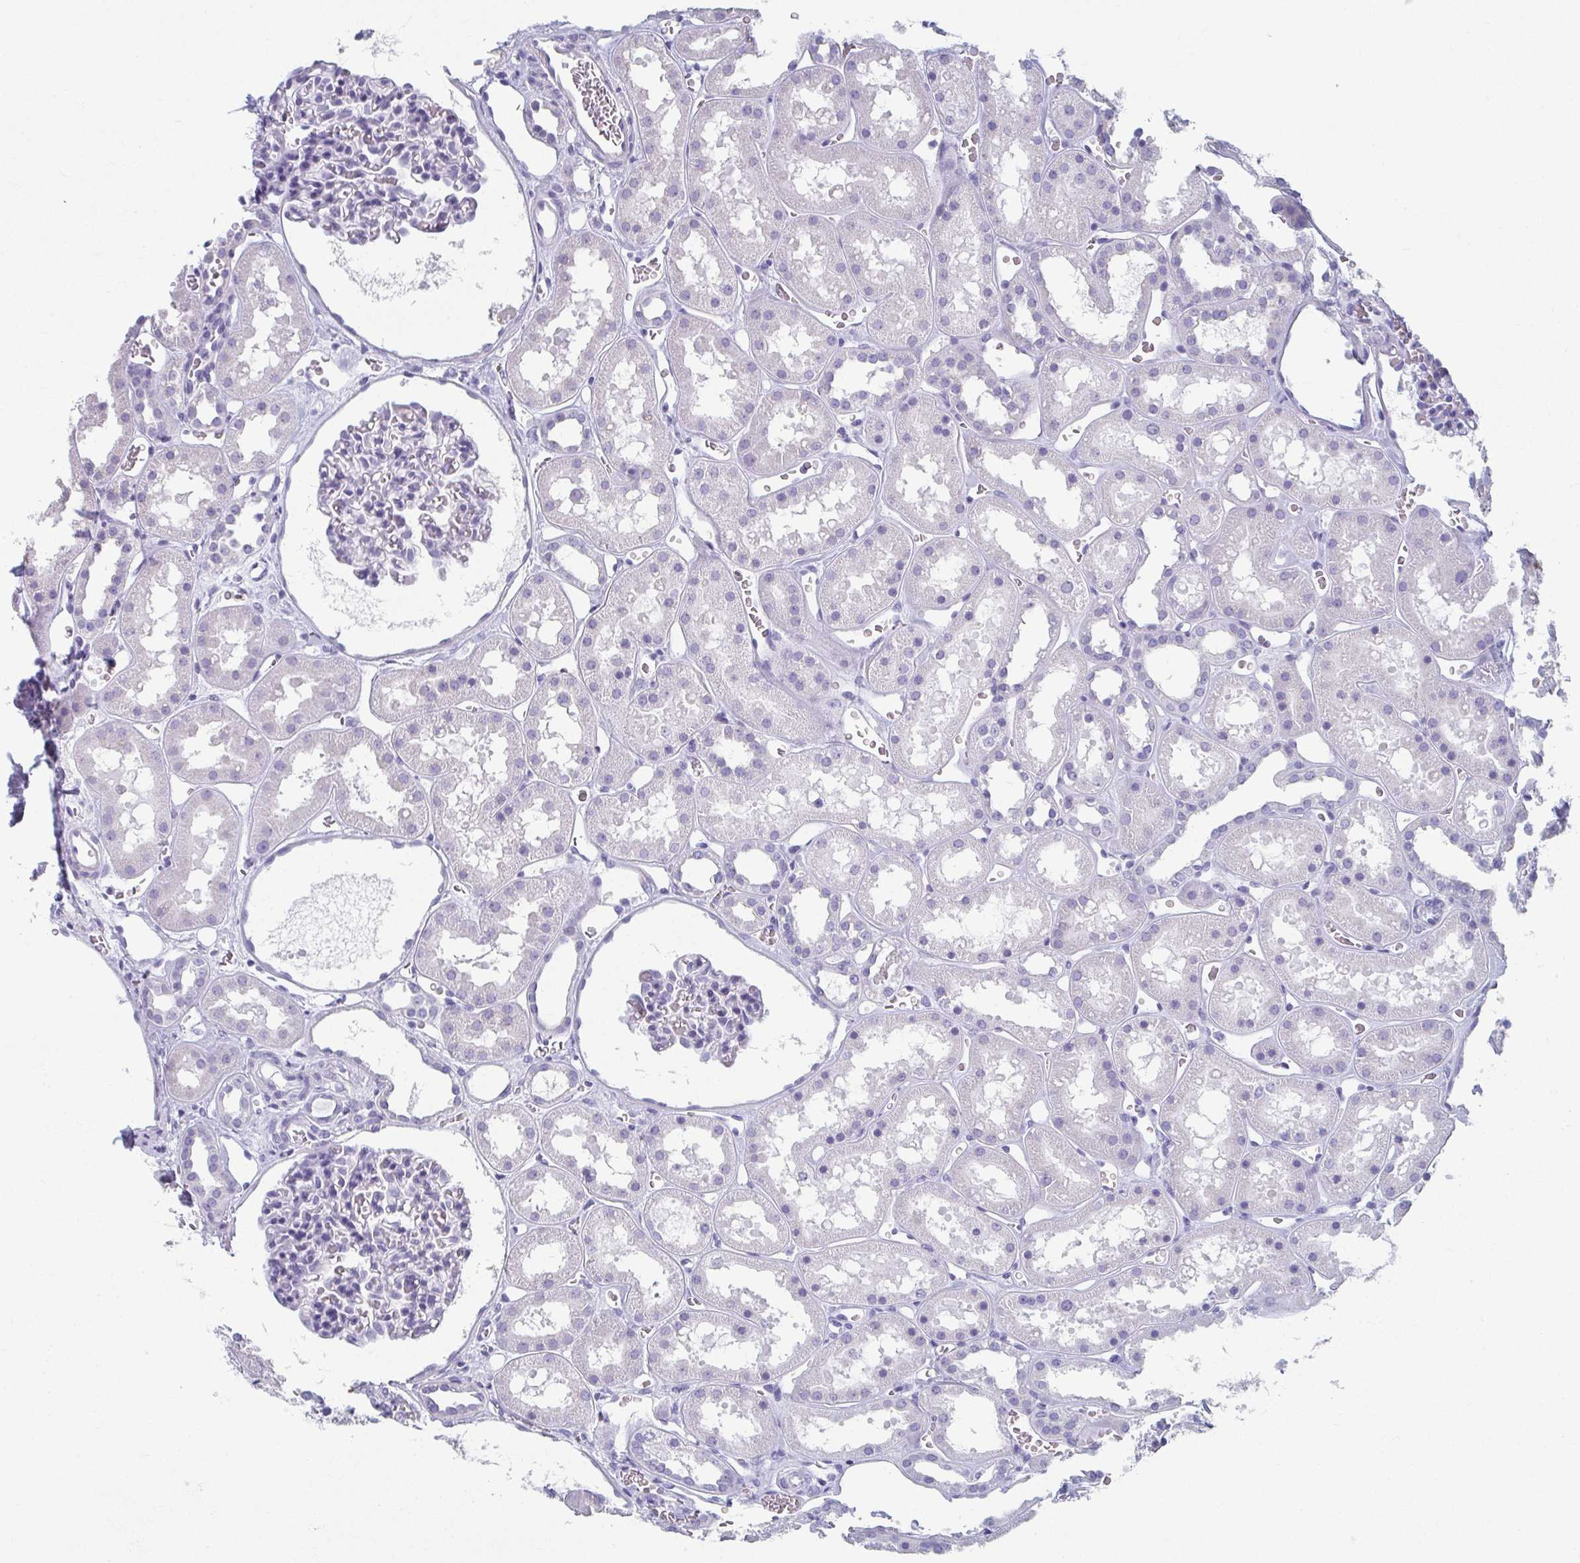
{"staining": {"intensity": "negative", "quantity": "none", "location": "none"}, "tissue": "kidney", "cell_type": "Cells in glomeruli", "image_type": "normal", "snomed": [{"axis": "morphology", "description": "Normal tissue, NOS"}, {"axis": "topography", "description": "Kidney"}], "caption": "Kidney stained for a protein using immunohistochemistry (IHC) displays no positivity cells in glomeruli.", "gene": "GHRL", "patient": {"sex": "female", "age": 41}}